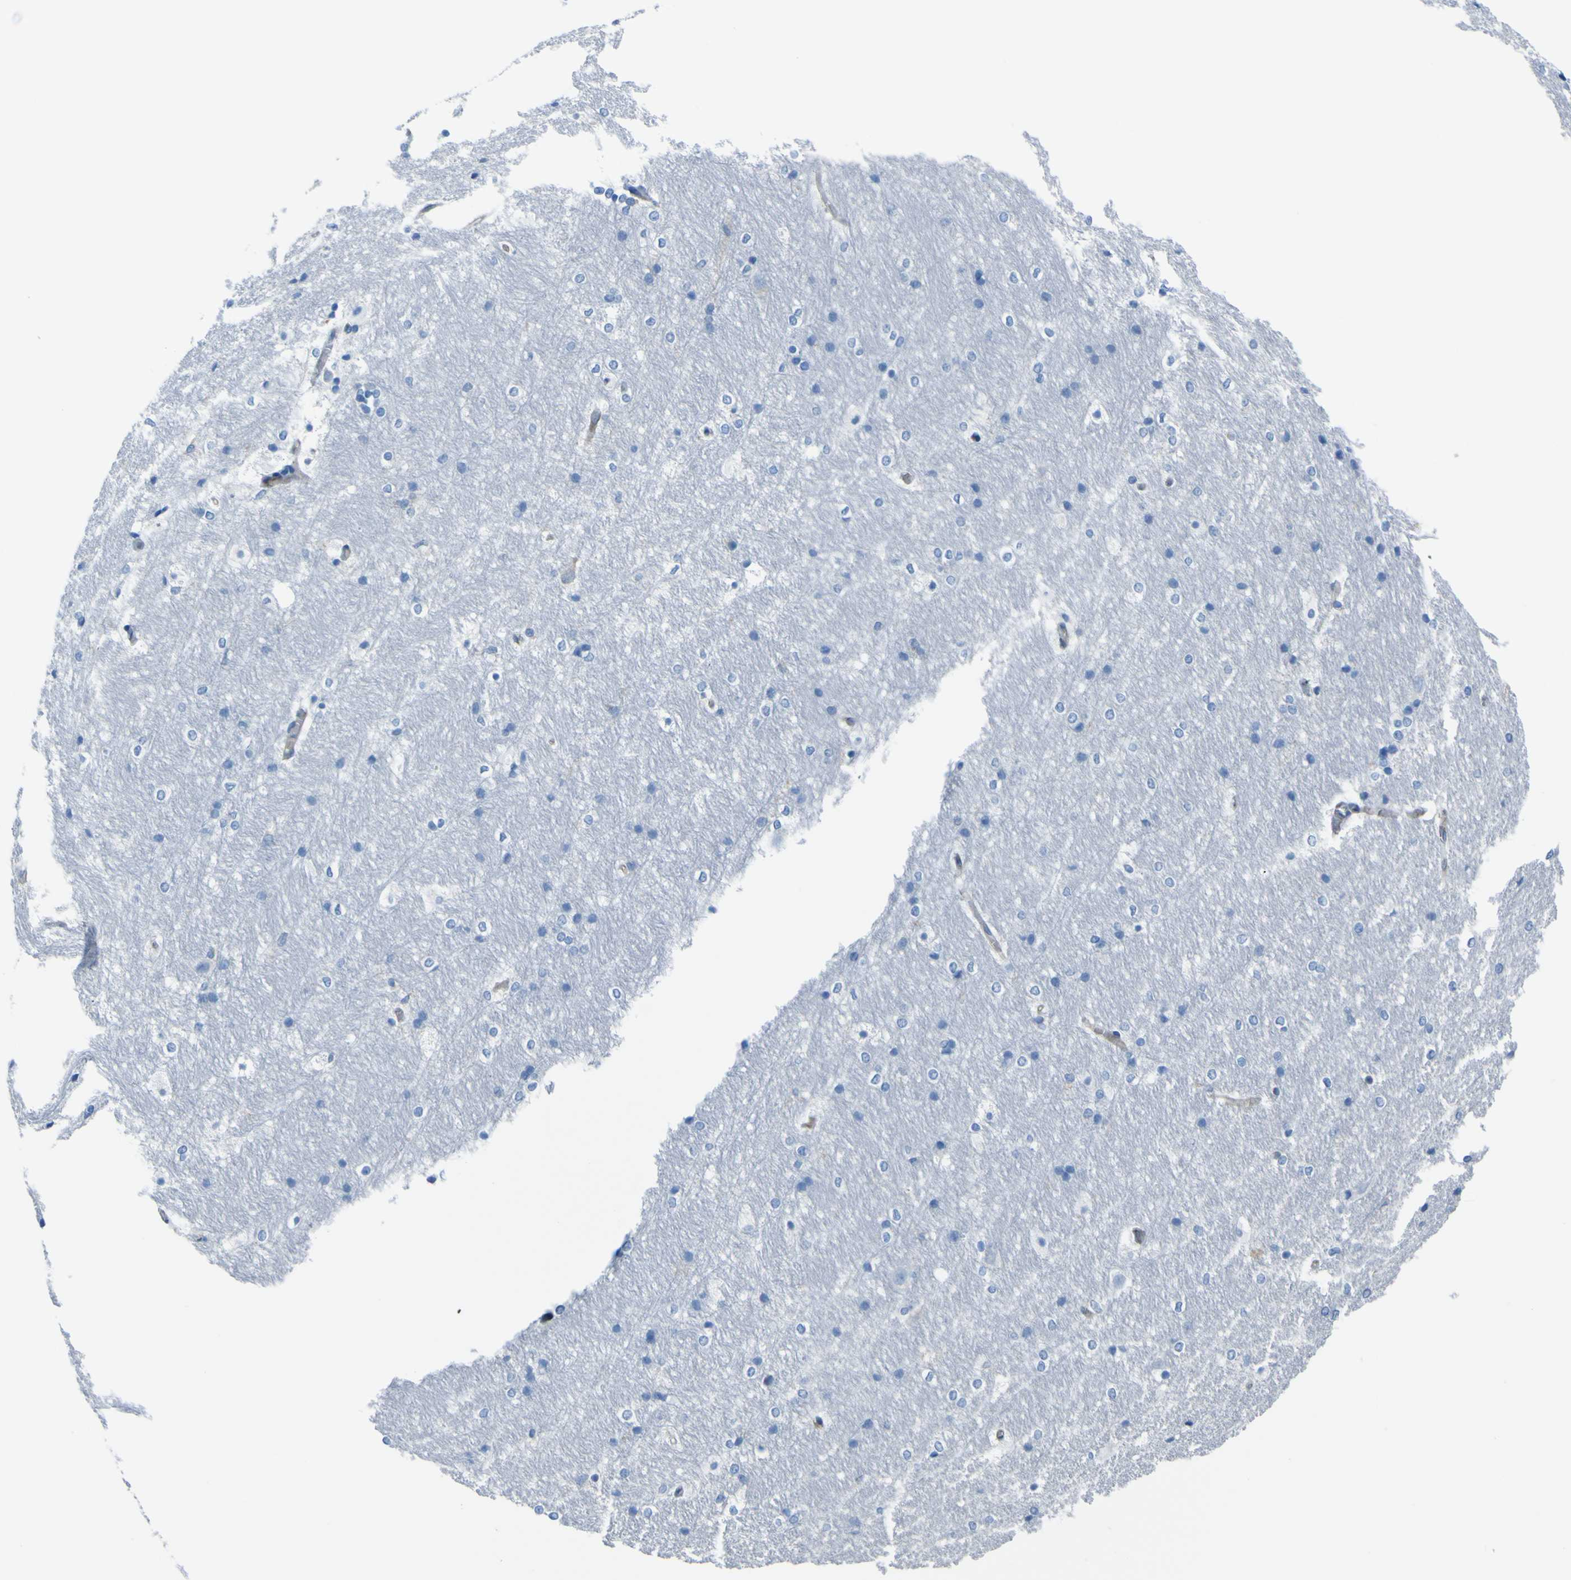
{"staining": {"intensity": "negative", "quantity": "none", "location": "none"}, "tissue": "hippocampus", "cell_type": "Glial cells", "image_type": "normal", "snomed": [{"axis": "morphology", "description": "Normal tissue, NOS"}, {"axis": "topography", "description": "Hippocampus"}], "caption": "High power microscopy micrograph of an immunohistochemistry histopathology image of benign hippocampus, revealing no significant staining in glial cells.", "gene": "STIM1", "patient": {"sex": "female", "age": 19}}